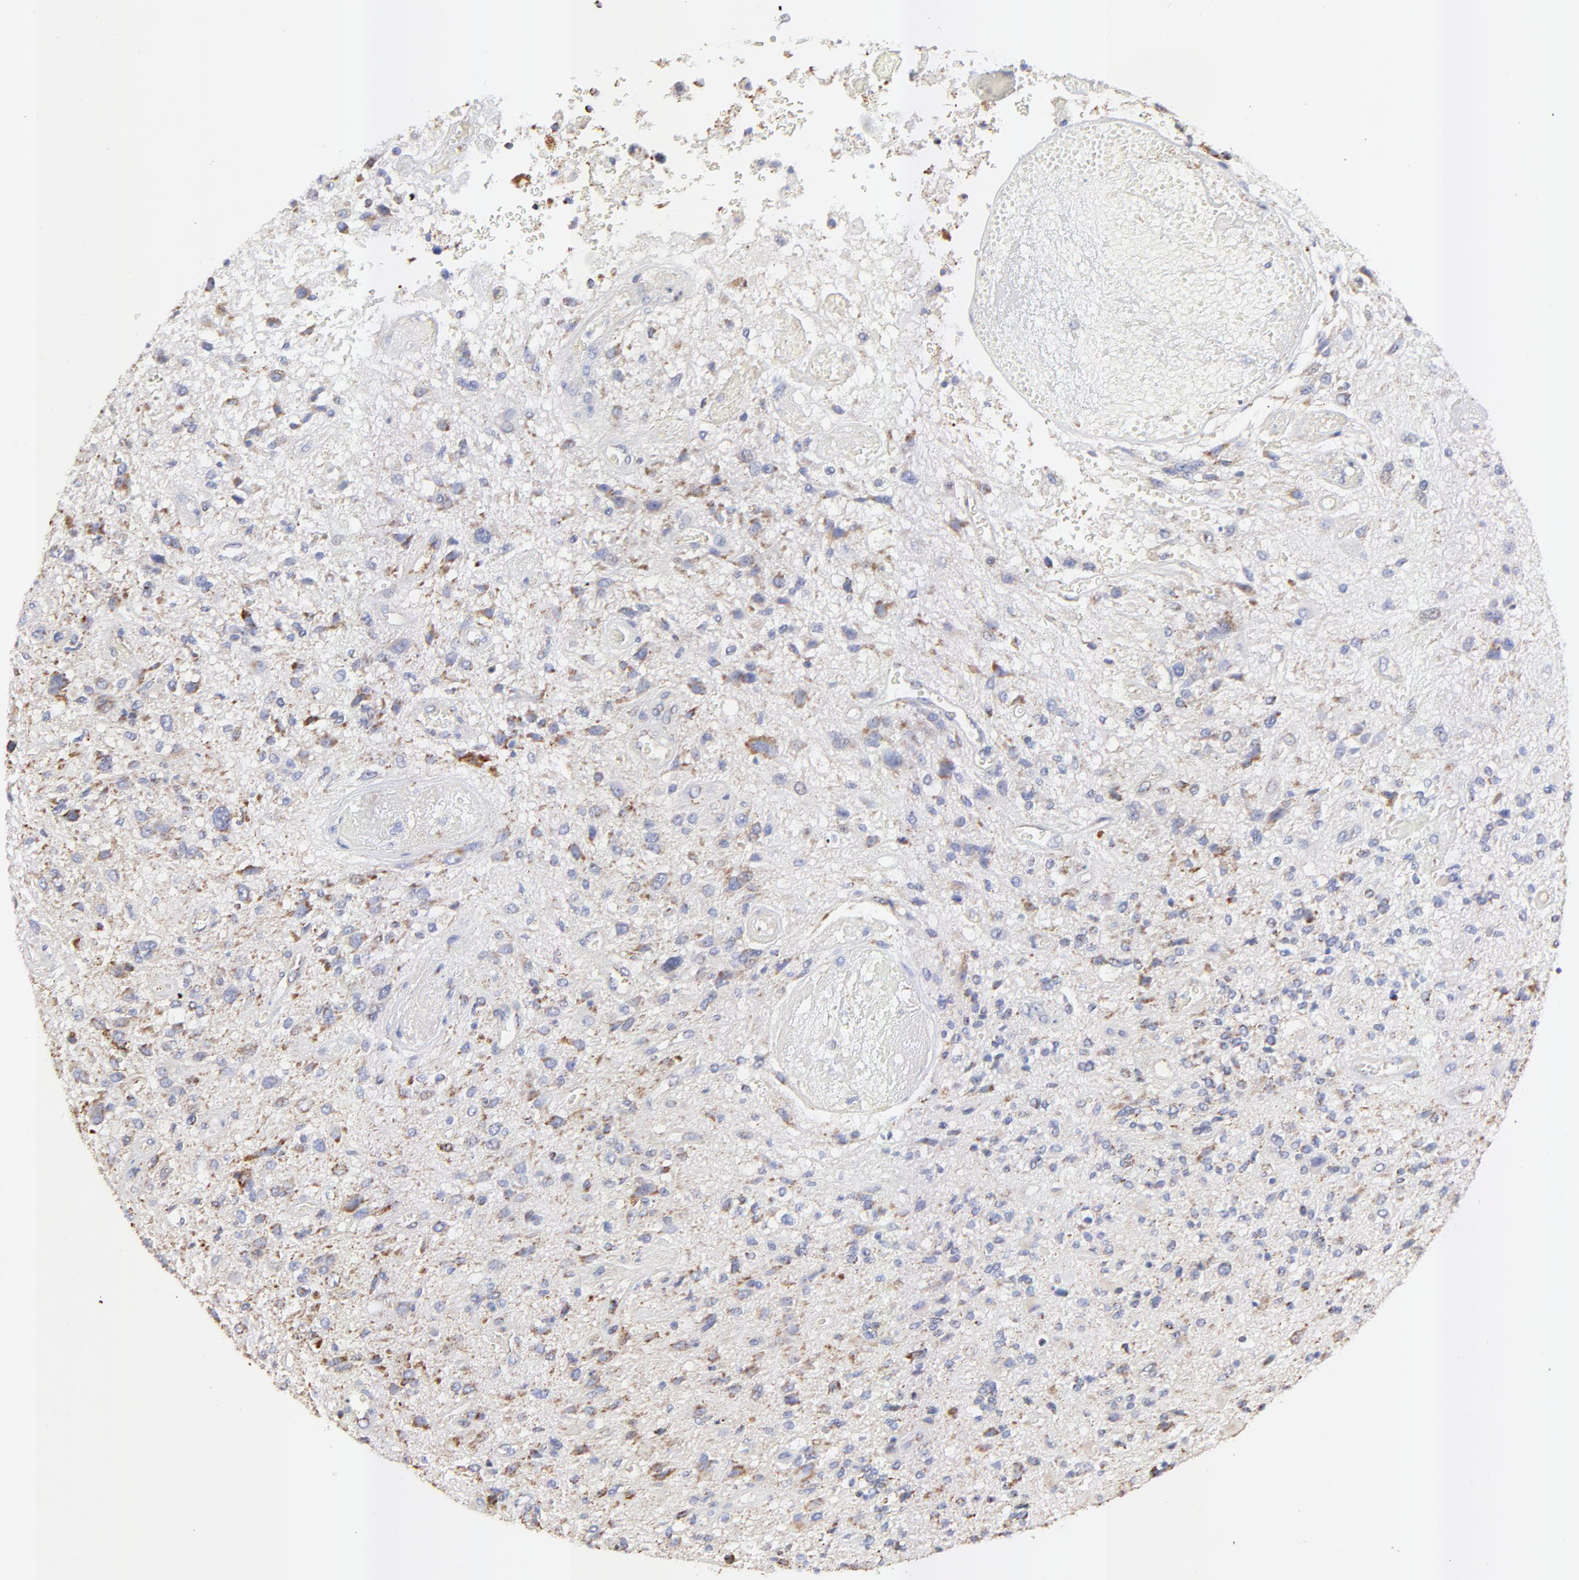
{"staining": {"intensity": "moderate", "quantity": "25%-75%", "location": "cytoplasmic/membranous"}, "tissue": "glioma", "cell_type": "Tumor cells", "image_type": "cancer", "snomed": [{"axis": "morphology", "description": "Normal tissue, NOS"}, {"axis": "morphology", "description": "Glioma, malignant, High grade"}, {"axis": "topography", "description": "Cerebral cortex"}], "caption": "DAB immunohistochemical staining of human high-grade glioma (malignant) exhibits moderate cytoplasmic/membranous protein expression in approximately 25%-75% of tumor cells. Ihc stains the protein in brown and the nuclei are stained blue.", "gene": "COX4I1", "patient": {"sex": "male", "age": 75}}